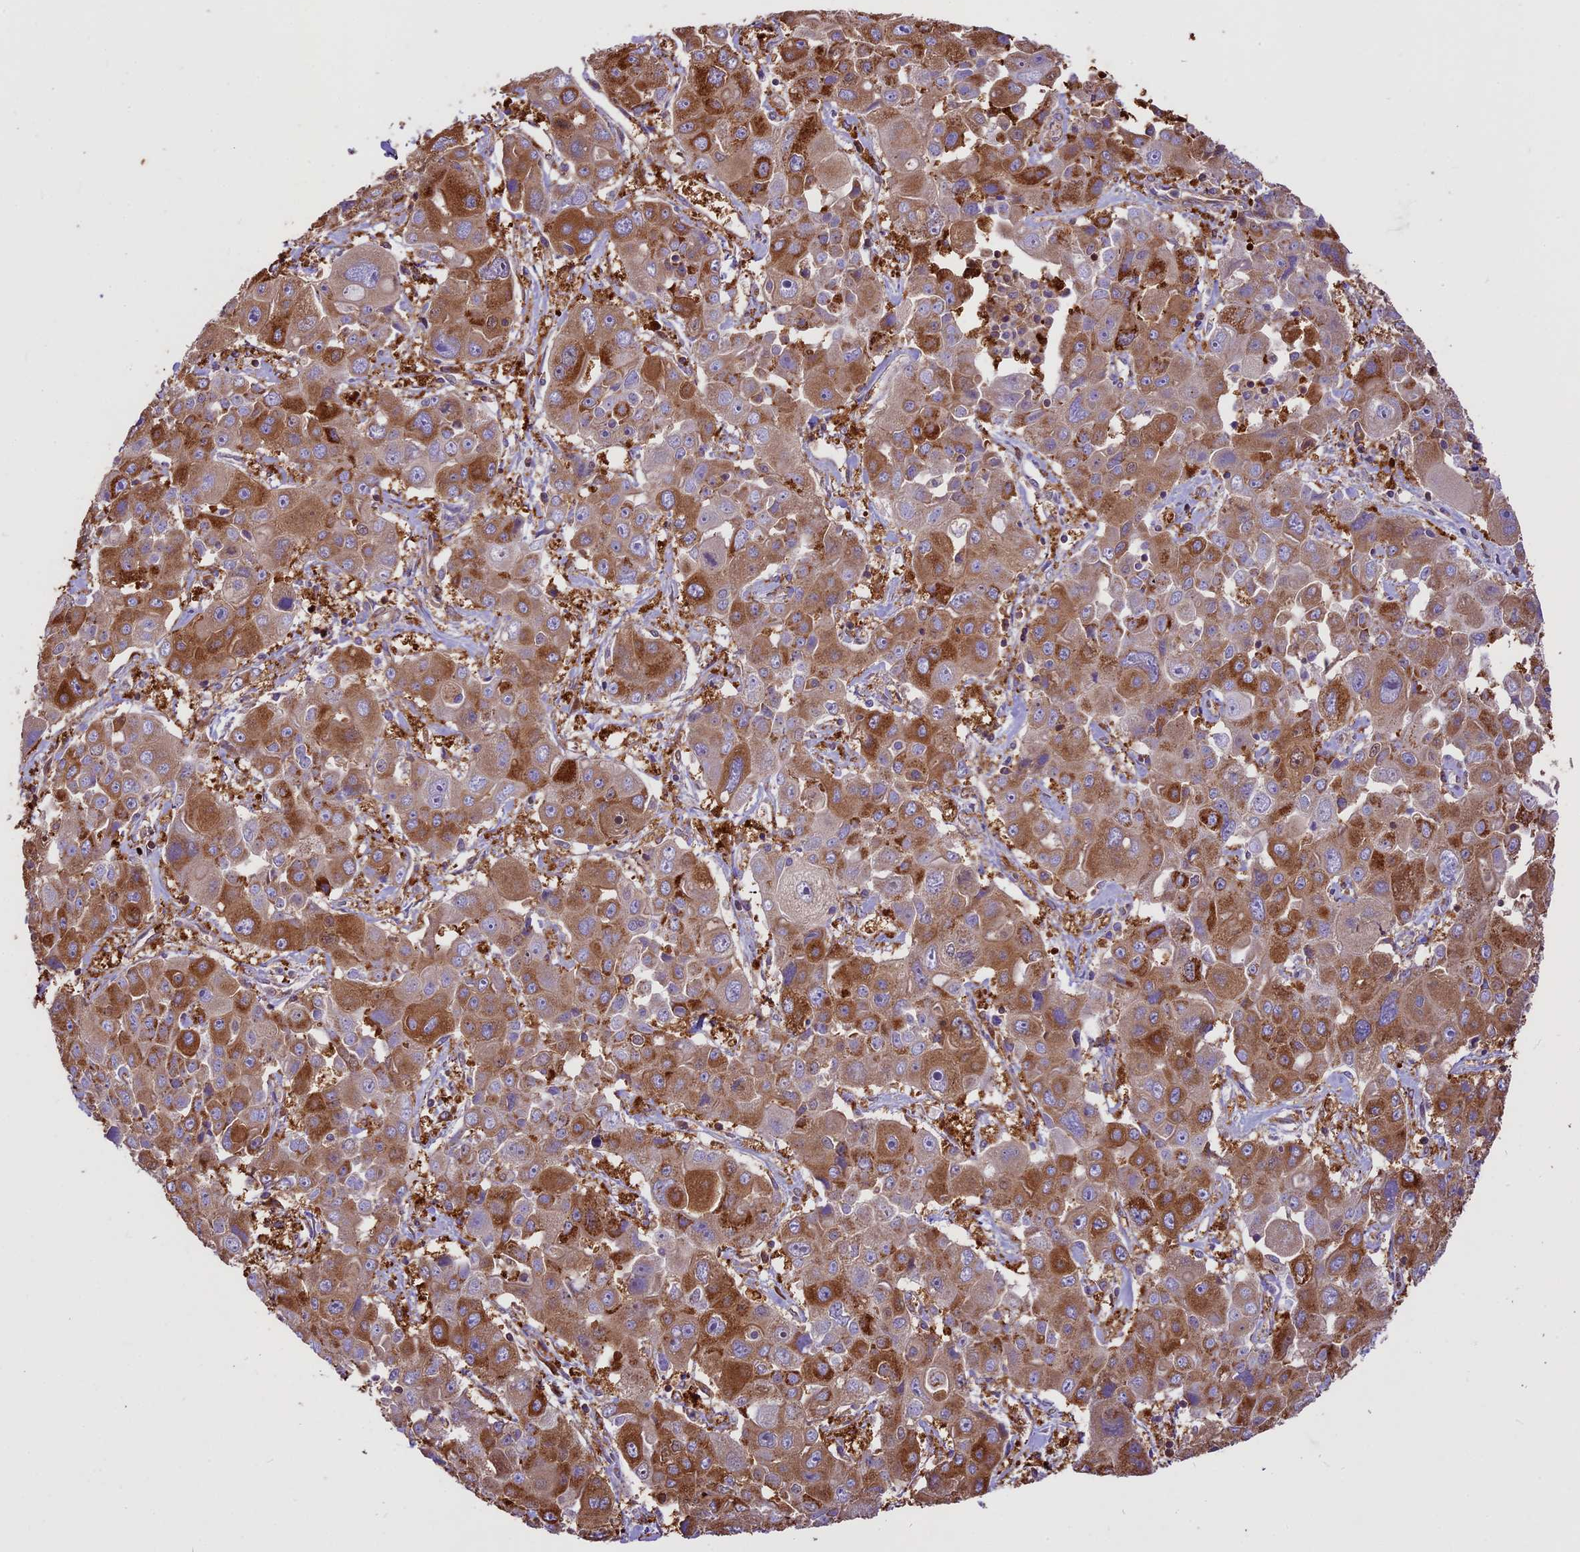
{"staining": {"intensity": "strong", "quantity": "25%-75%", "location": "cytoplasmic/membranous"}, "tissue": "liver cancer", "cell_type": "Tumor cells", "image_type": "cancer", "snomed": [{"axis": "morphology", "description": "Cholangiocarcinoma"}, {"axis": "topography", "description": "Liver"}], "caption": "IHC photomicrograph of liver cholangiocarcinoma stained for a protein (brown), which displays high levels of strong cytoplasmic/membranous staining in about 25%-75% of tumor cells.", "gene": "KARS1", "patient": {"sex": "male", "age": 67}}